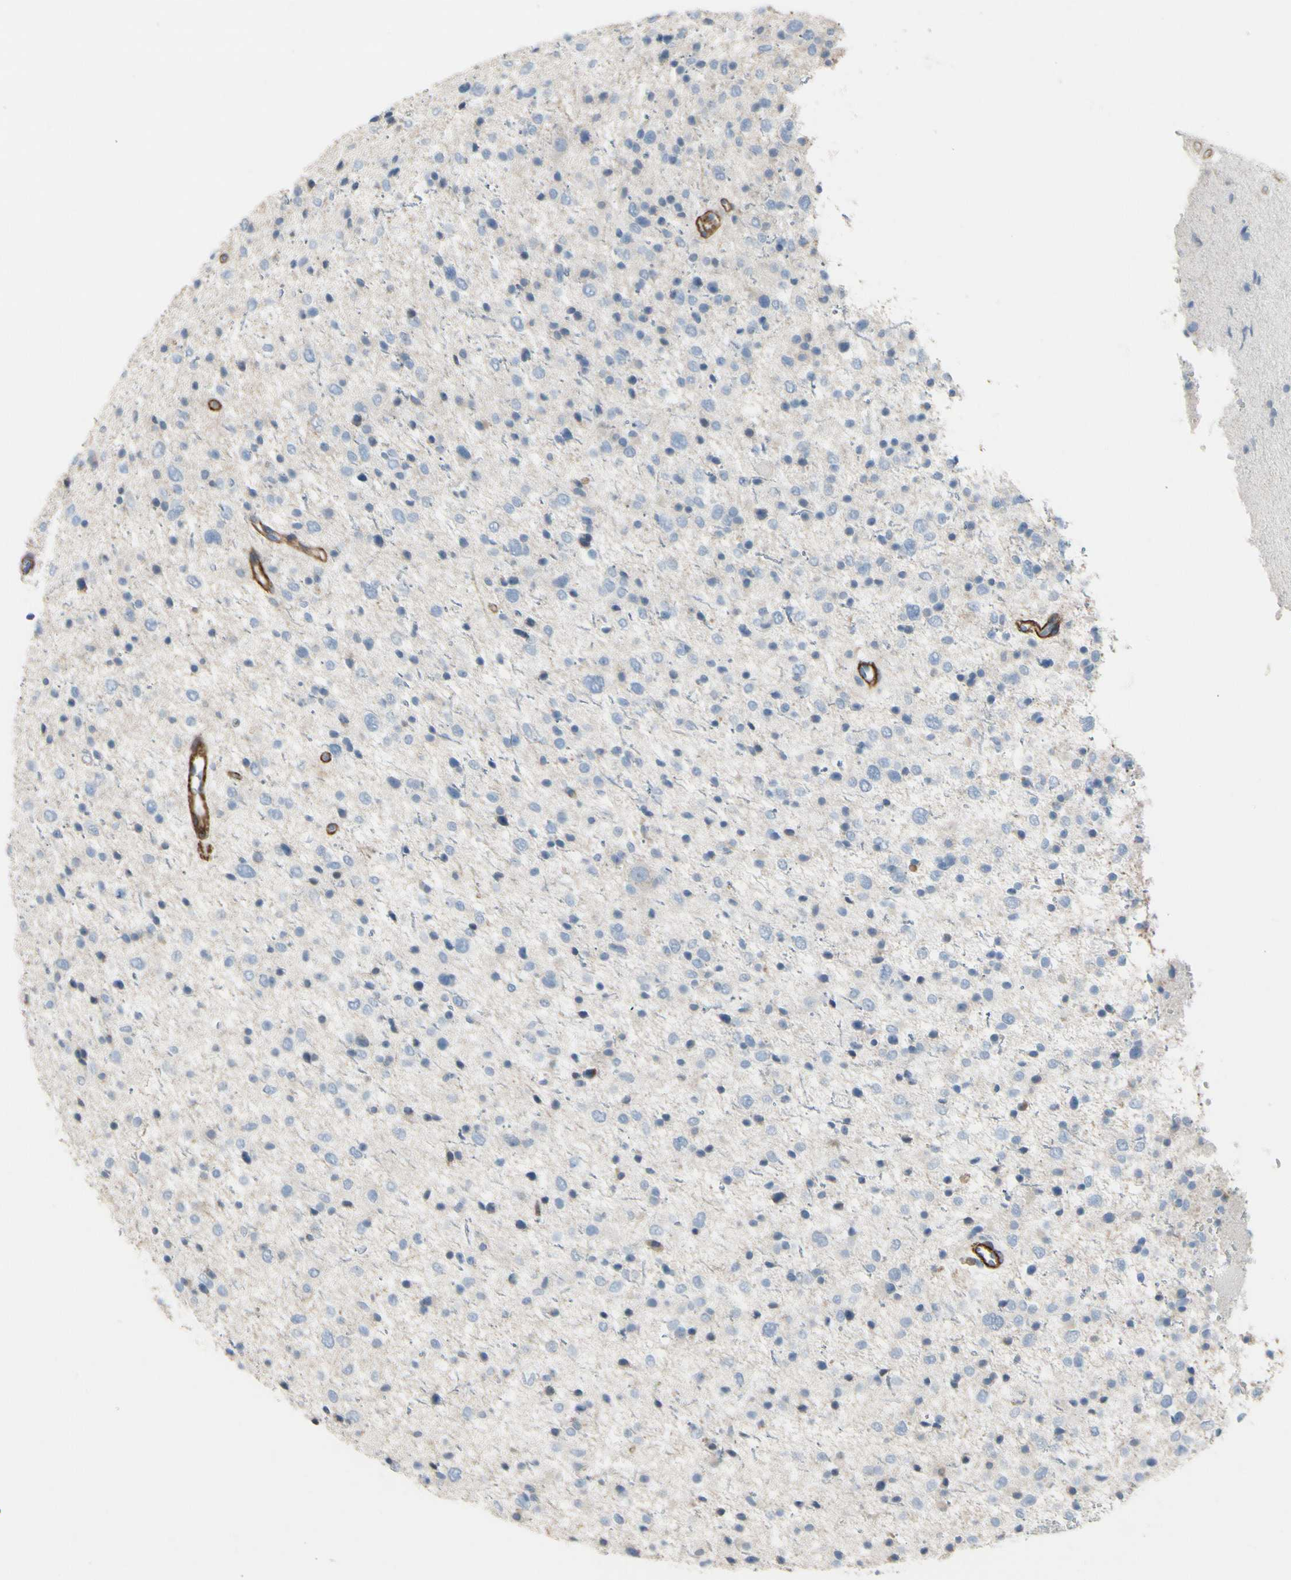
{"staining": {"intensity": "negative", "quantity": "none", "location": "none"}, "tissue": "glioma", "cell_type": "Tumor cells", "image_type": "cancer", "snomed": [{"axis": "morphology", "description": "Glioma, malignant, Low grade"}, {"axis": "topography", "description": "Brain"}], "caption": "Immunohistochemistry photomicrograph of neoplastic tissue: human glioma stained with DAB exhibits no significant protein positivity in tumor cells.", "gene": "TPM1", "patient": {"sex": "female", "age": 37}}